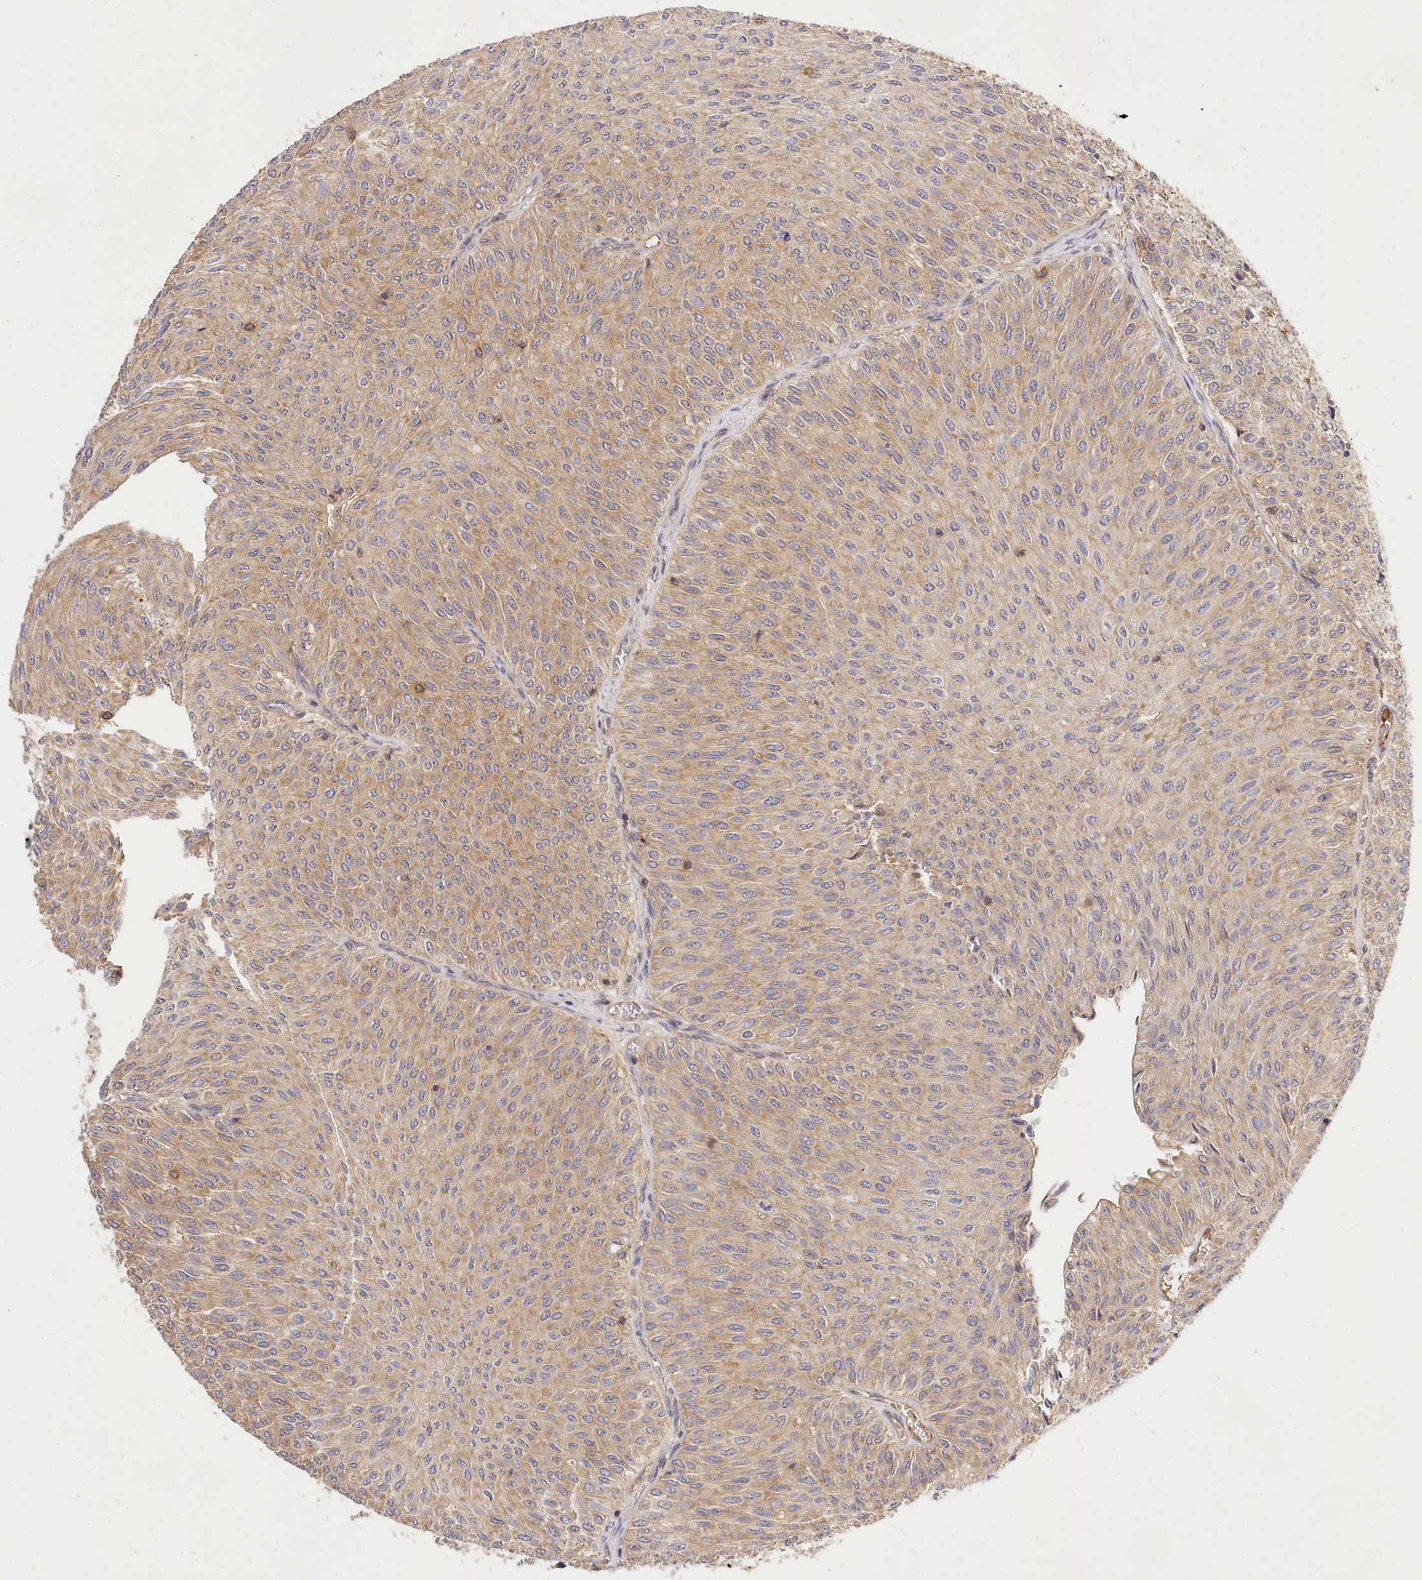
{"staining": {"intensity": "moderate", "quantity": ">75%", "location": "cytoplasmic/membranous"}, "tissue": "urothelial cancer", "cell_type": "Tumor cells", "image_type": "cancer", "snomed": [{"axis": "morphology", "description": "Urothelial carcinoma, Low grade"}, {"axis": "topography", "description": "Urinary bladder"}], "caption": "Low-grade urothelial carcinoma tissue shows moderate cytoplasmic/membranous positivity in approximately >75% of tumor cells", "gene": "LSS", "patient": {"sex": "male", "age": 78}}